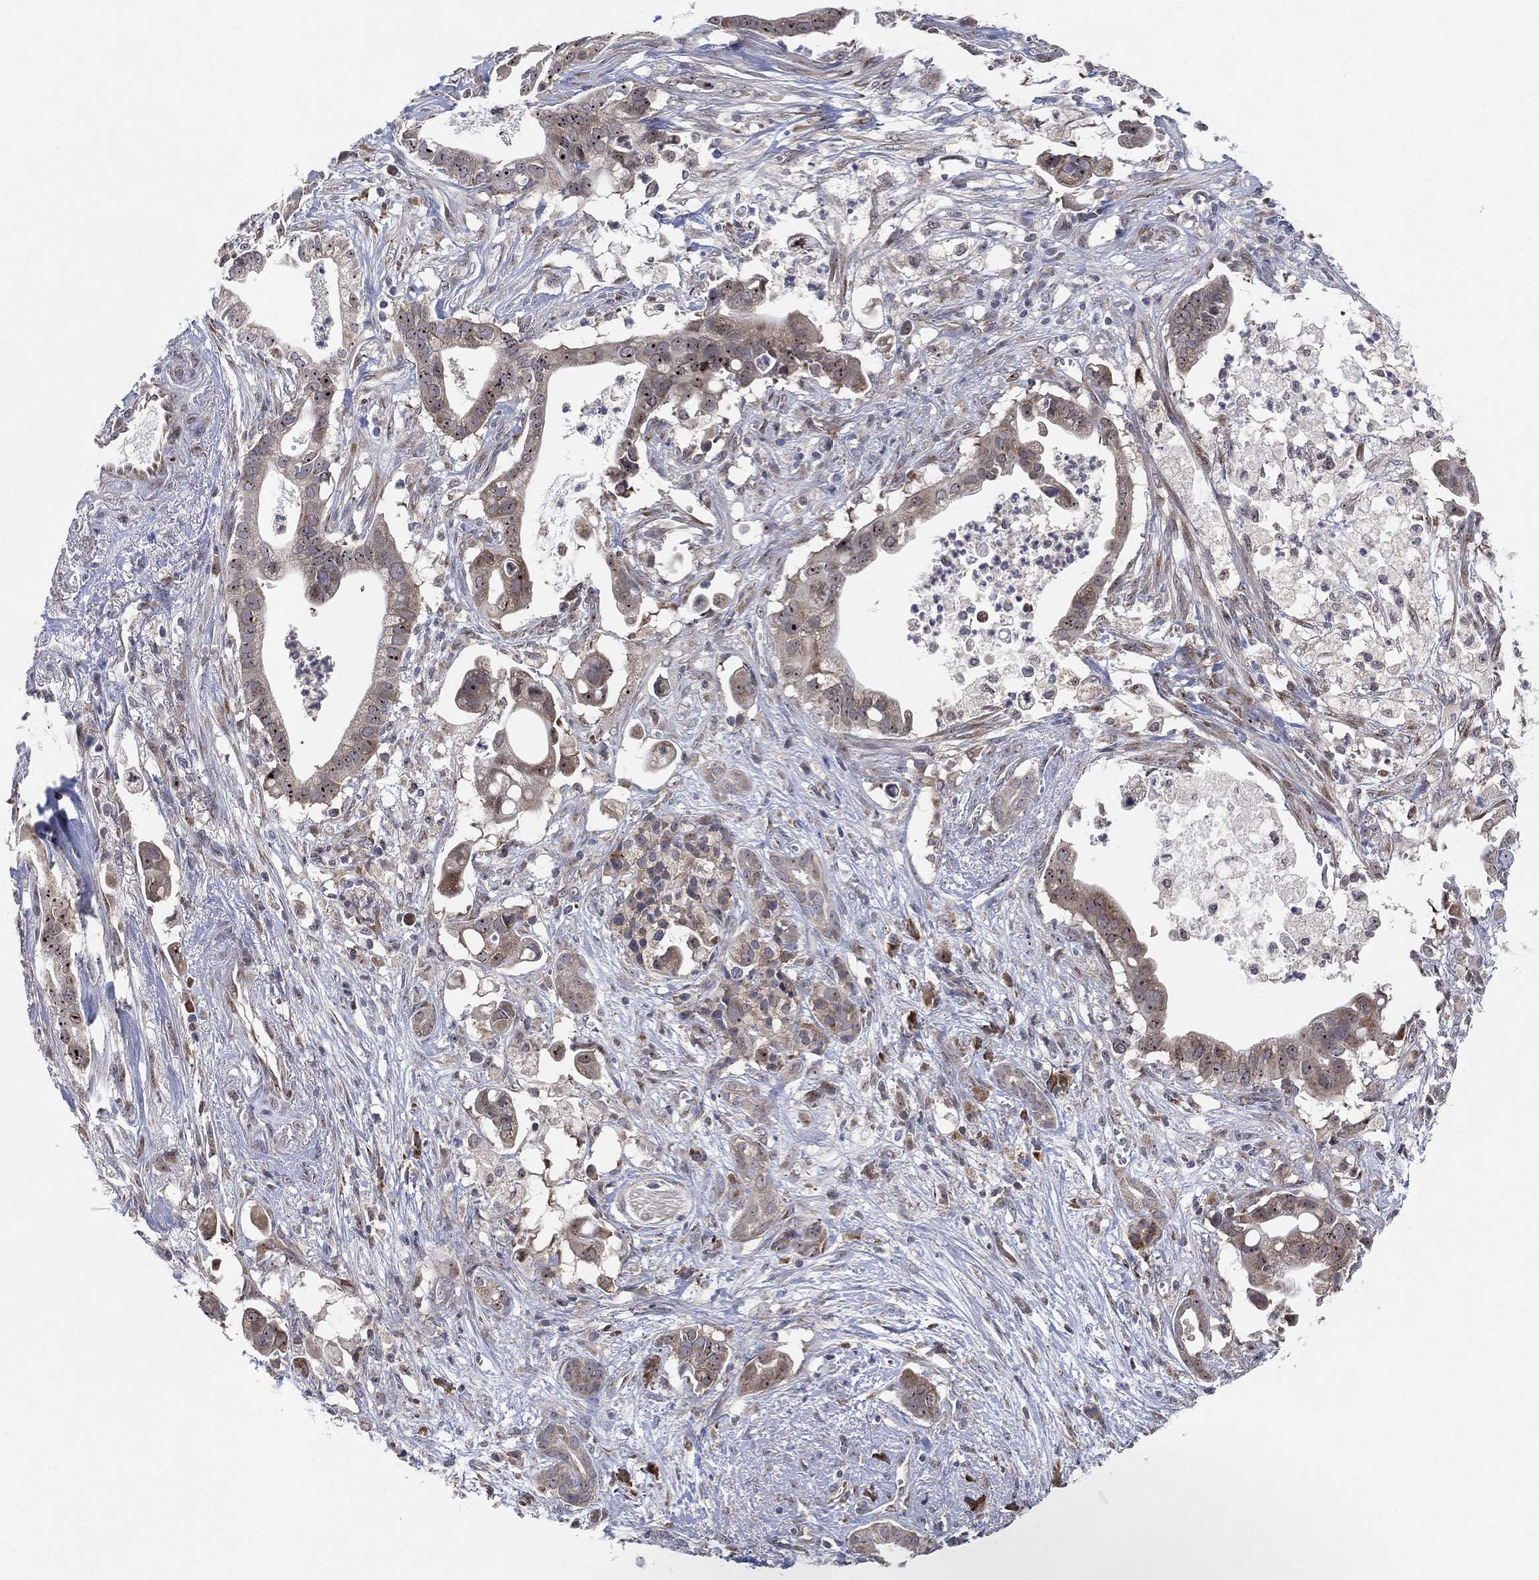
{"staining": {"intensity": "negative", "quantity": "none", "location": "none"}, "tissue": "pancreatic cancer", "cell_type": "Tumor cells", "image_type": "cancer", "snomed": [{"axis": "morphology", "description": "Adenocarcinoma, NOS"}, {"axis": "topography", "description": "Pancreas"}], "caption": "A histopathology image of human adenocarcinoma (pancreatic) is negative for staining in tumor cells.", "gene": "FAM104A", "patient": {"sex": "male", "age": 61}}